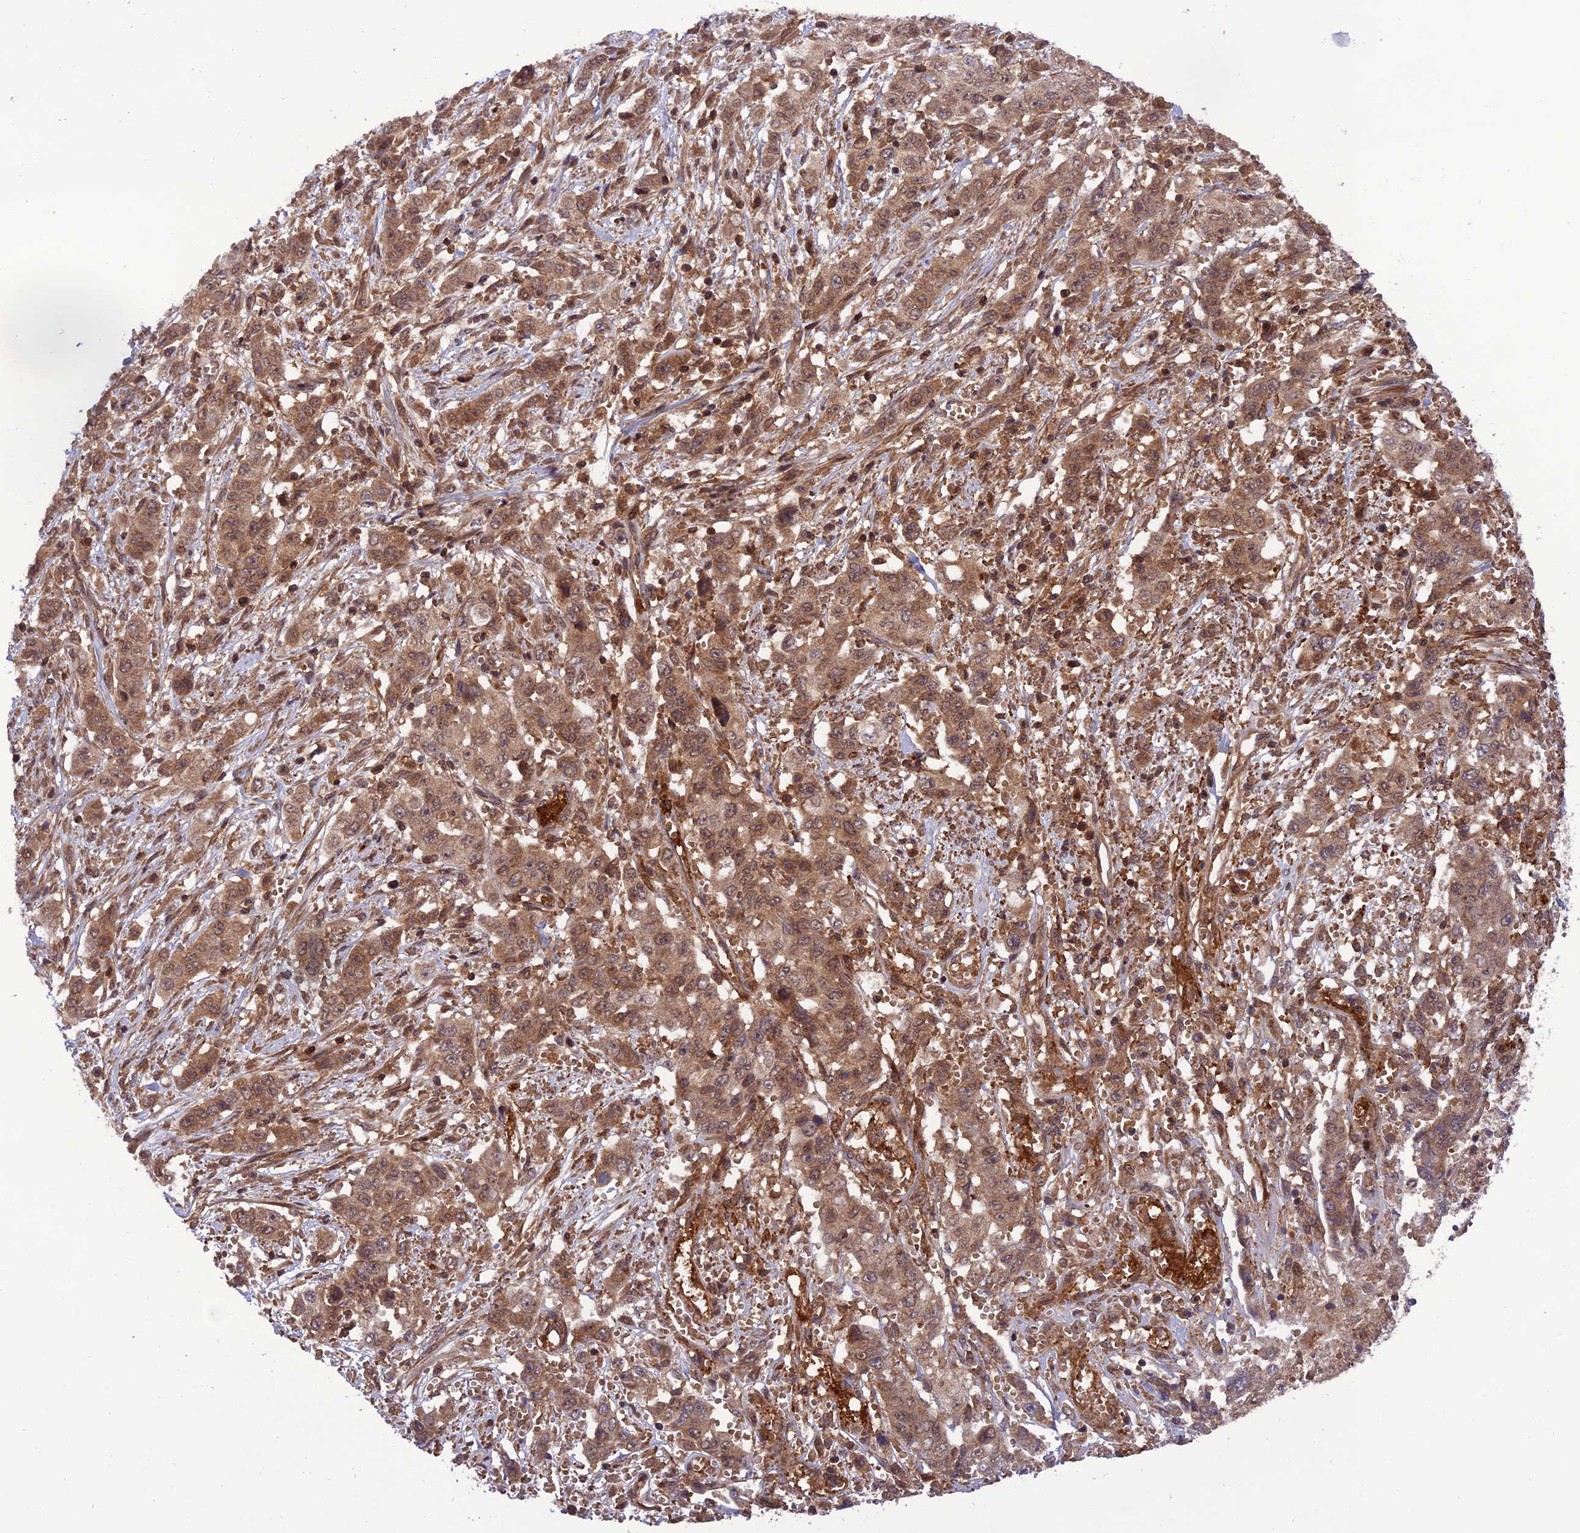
{"staining": {"intensity": "moderate", "quantity": ">75%", "location": "cytoplasmic/membranous,nuclear"}, "tissue": "stomach cancer", "cell_type": "Tumor cells", "image_type": "cancer", "snomed": [{"axis": "morphology", "description": "Normal tissue, NOS"}, {"axis": "morphology", "description": "Adenocarcinoma, NOS"}, {"axis": "topography", "description": "Stomach"}], "caption": "Stomach cancer stained with a protein marker shows moderate staining in tumor cells.", "gene": "NDUFC1", "patient": {"sex": "female", "age": 64}}